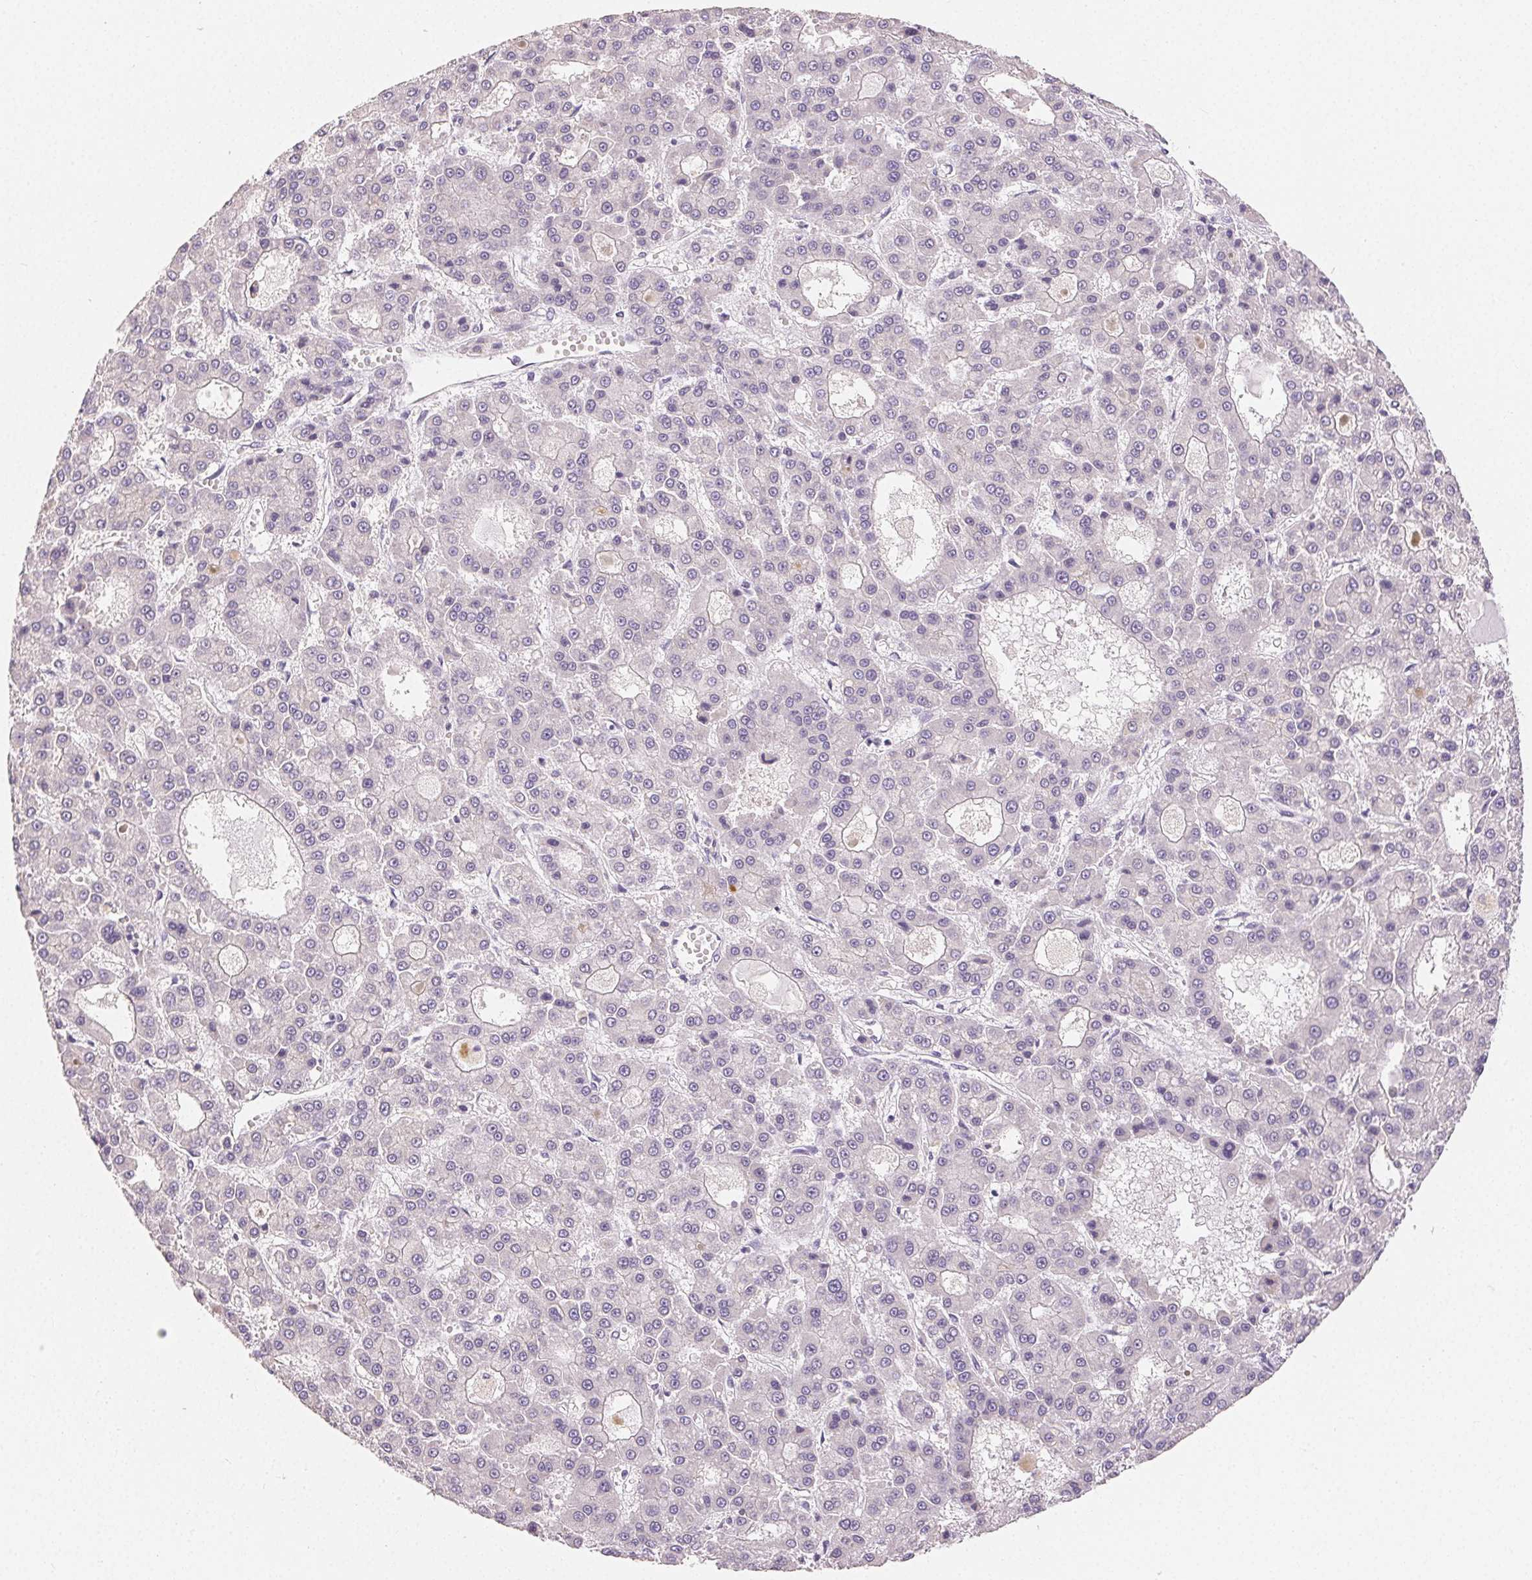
{"staining": {"intensity": "negative", "quantity": "none", "location": "none"}, "tissue": "liver cancer", "cell_type": "Tumor cells", "image_type": "cancer", "snomed": [{"axis": "morphology", "description": "Carcinoma, Hepatocellular, NOS"}, {"axis": "topography", "description": "Liver"}], "caption": "An immunohistochemistry histopathology image of liver hepatocellular carcinoma is shown. There is no staining in tumor cells of liver hepatocellular carcinoma.", "gene": "SFTPD", "patient": {"sex": "male", "age": 70}}